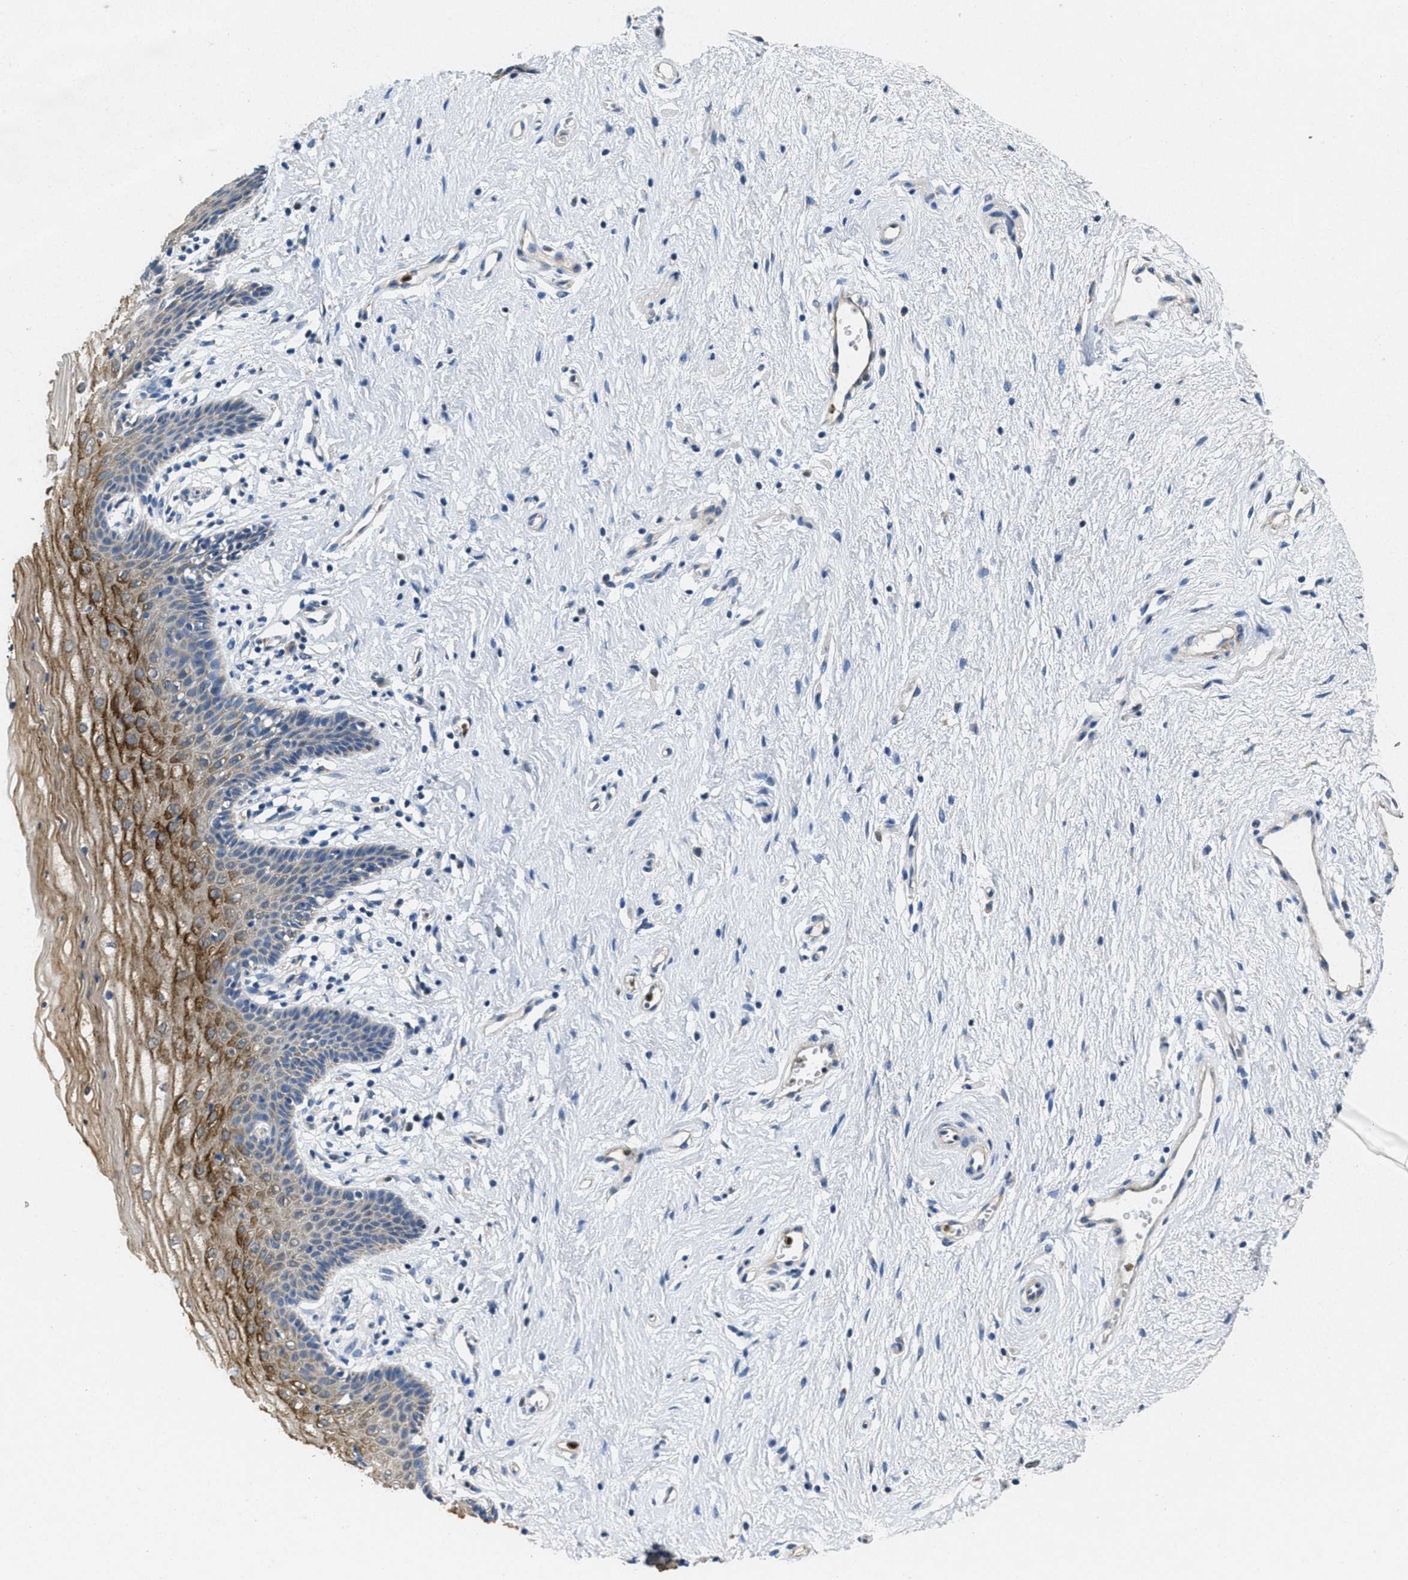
{"staining": {"intensity": "moderate", "quantity": "25%-75%", "location": "cytoplasmic/membranous"}, "tissue": "vagina", "cell_type": "Squamous epithelial cells", "image_type": "normal", "snomed": [{"axis": "morphology", "description": "Normal tissue, NOS"}, {"axis": "topography", "description": "Vagina"}], "caption": "IHC histopathology image of benign vagina stained for a protein (brown), which shows medium levels of moderate cytoplasmic/membranous staining in about 25%-75% of squamous epithelial cells.", "gene": "TOMM70", "patient": {"sex": "female", "age": 44}}